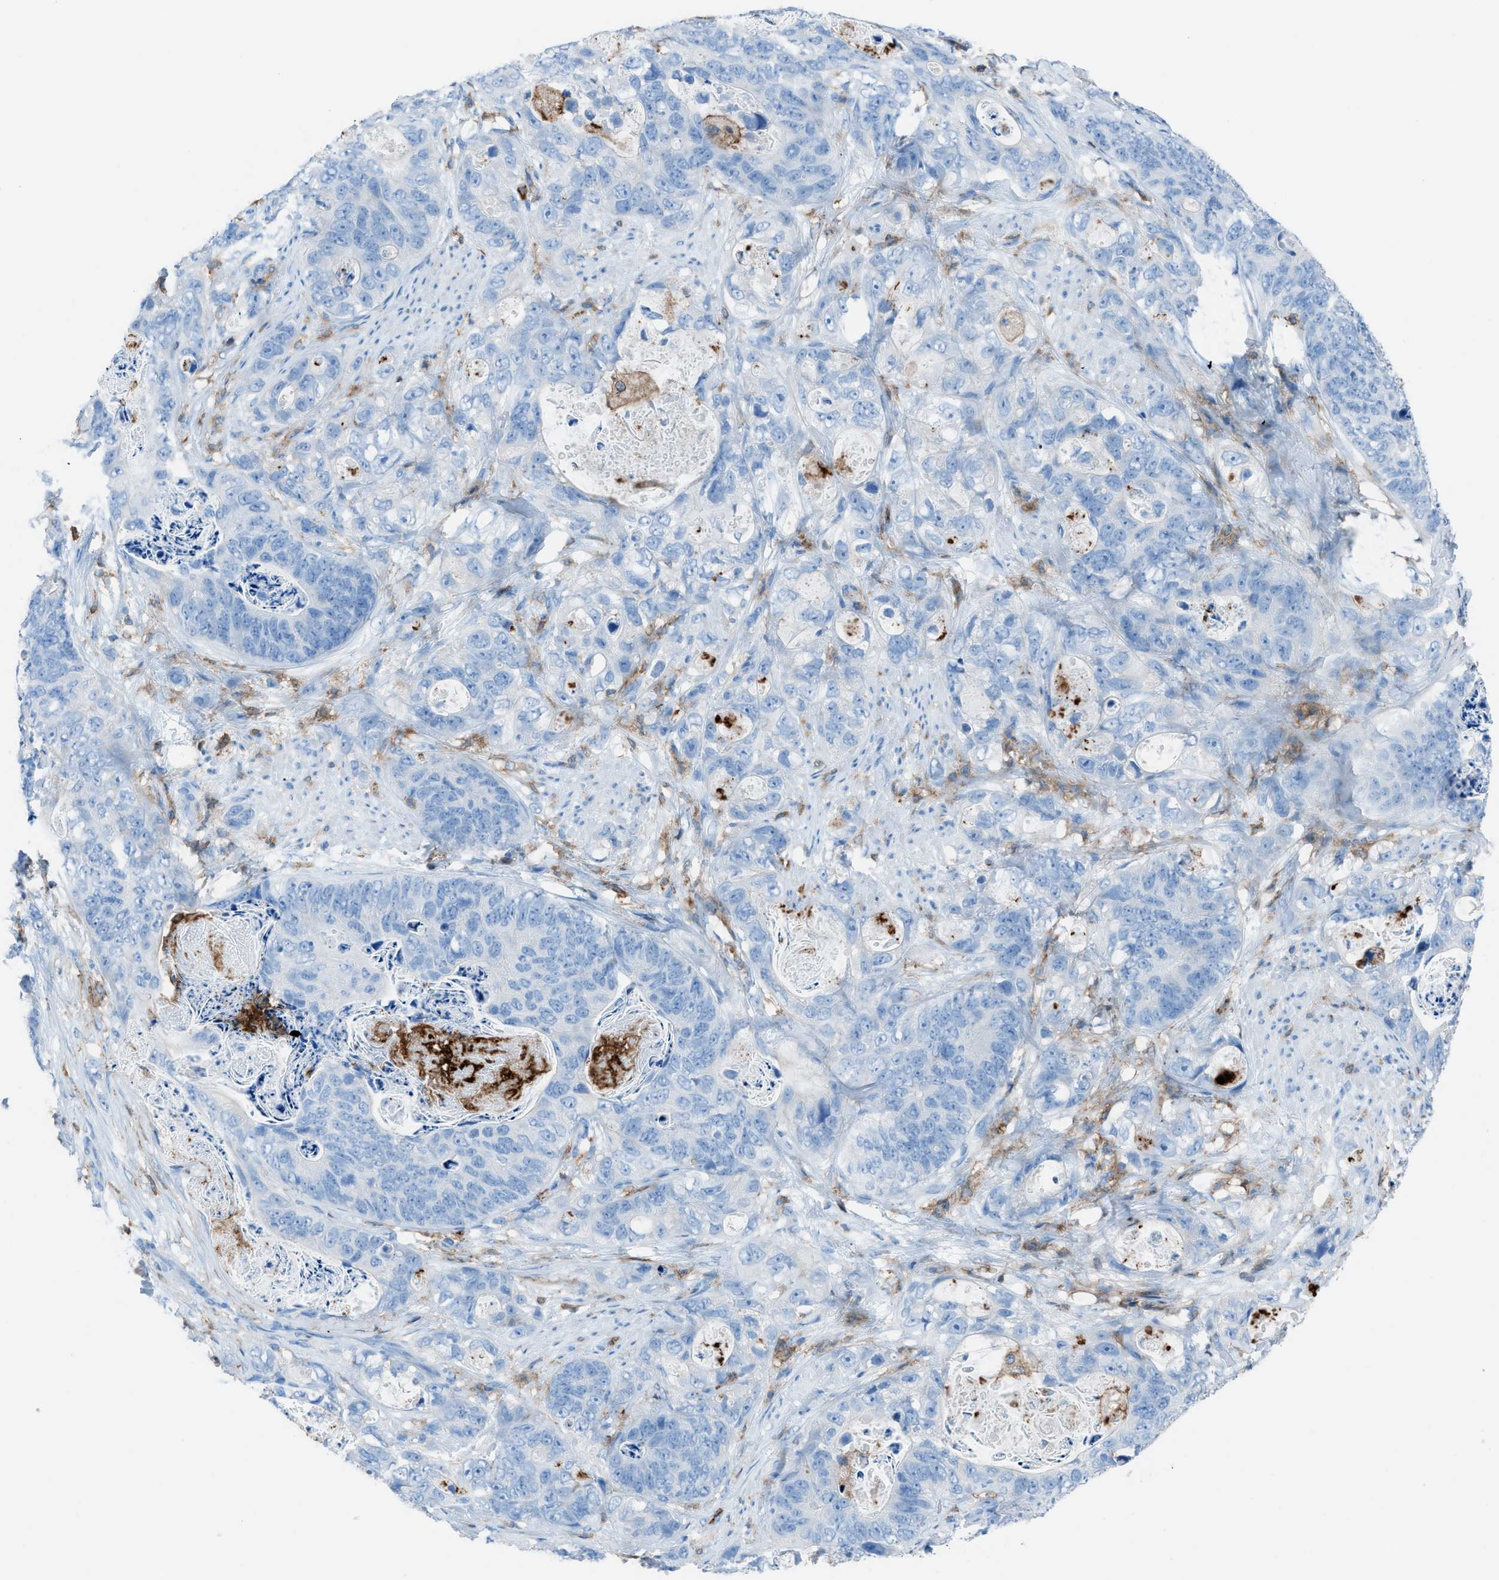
{"staining": {"intensity": "negative", "quantity": "none", "location": "none"}, "tissue": "stomach cancer", "cell_type": "Tumor cells", "image_type": "cancer", "snomed": [{"axis": "morphology", "description": "Adenocarcinoma, NOS"}, {"axis": "topography", "description": "Stomach"}], "caption": "This is an immunohistochemistry (IHC) micrograph of stomach cancer (adenocarcinoma). There is no positivity in tumor cells.", "gene": "ITGB2", "patient": {"sex": "female", "age": 89}}